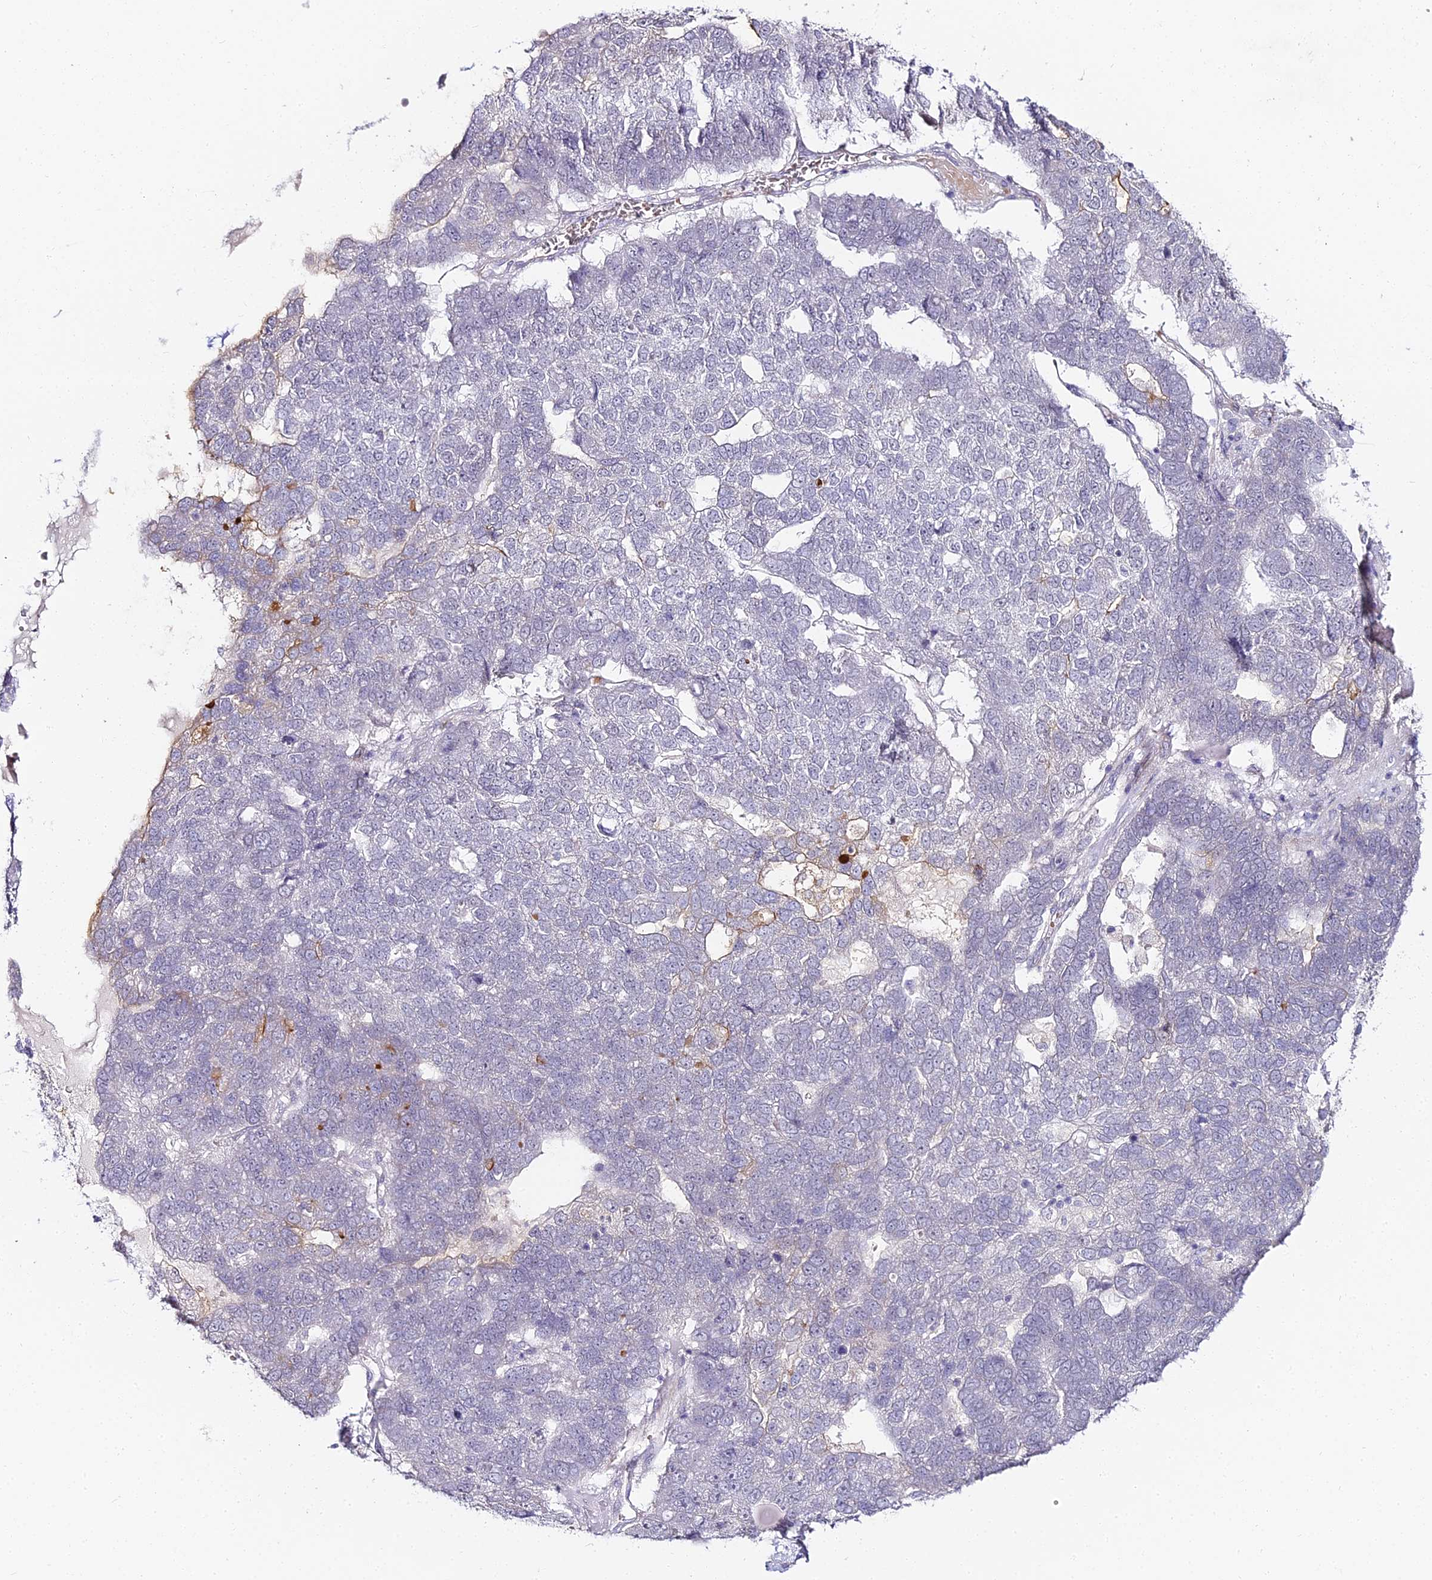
{"staining": {"intensity": "negative", "quantity": "none", "location": "none"}, "tissue": "pancreatic cancer", "cell_type": "Tumor cells", "image_type": "cancer", "snomed": [{"axis": "morphology", "description": "Adenocarcinoma, NOS"}, {"axis": "topography", "description": "Pancreas"}], "caption": "Tumor cells show no significant expression in pancreatic cancer (adenocarcinoma). (Stains: DAB (3,3'-diaminobenzidine) IHC with hematoxylin counter stain, Microscopy: brightfield microscopy at high magnification).", "gene": "ALPG", "patient": {"sex": "female", "age": 61}}